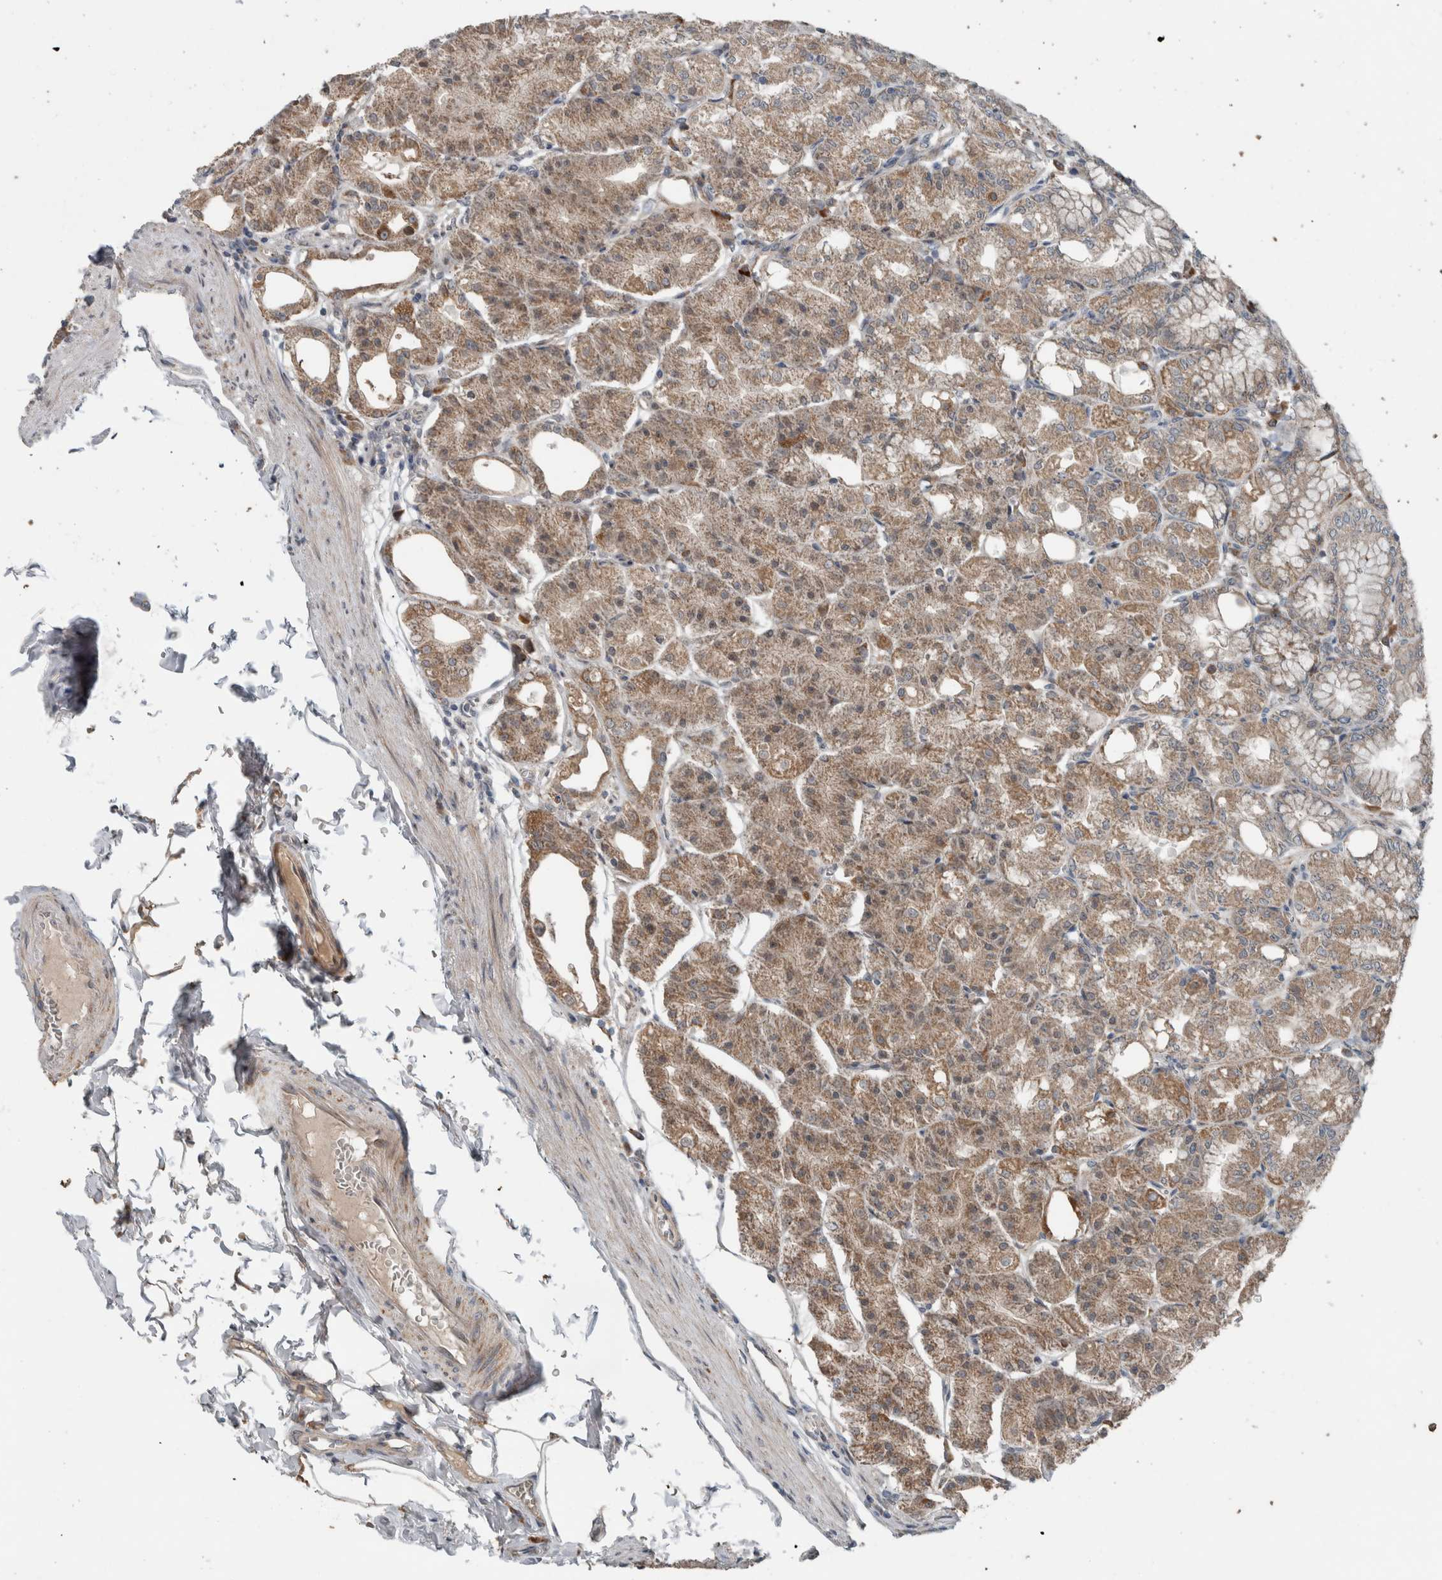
{"staining": {"intensity": "moderate", "quantity": ">75%", "location": "cytoplasmic/membranous"}, "tissue": "stomach", "cell_type": "Glandular cells", "image_type": "normal", "snomed": [{"axis": "morphology", "description": "Normal tissue, NOS"}, {"axis": "topography", "description": "Stomach, lower"}], "caption": "Protein staining shows moderate cytoplasmic/membranous staining in approximately >75% of glandular cells in benign stomach.", "gene": "GBA2", "patient": {"sex": "male", "age": 71}}